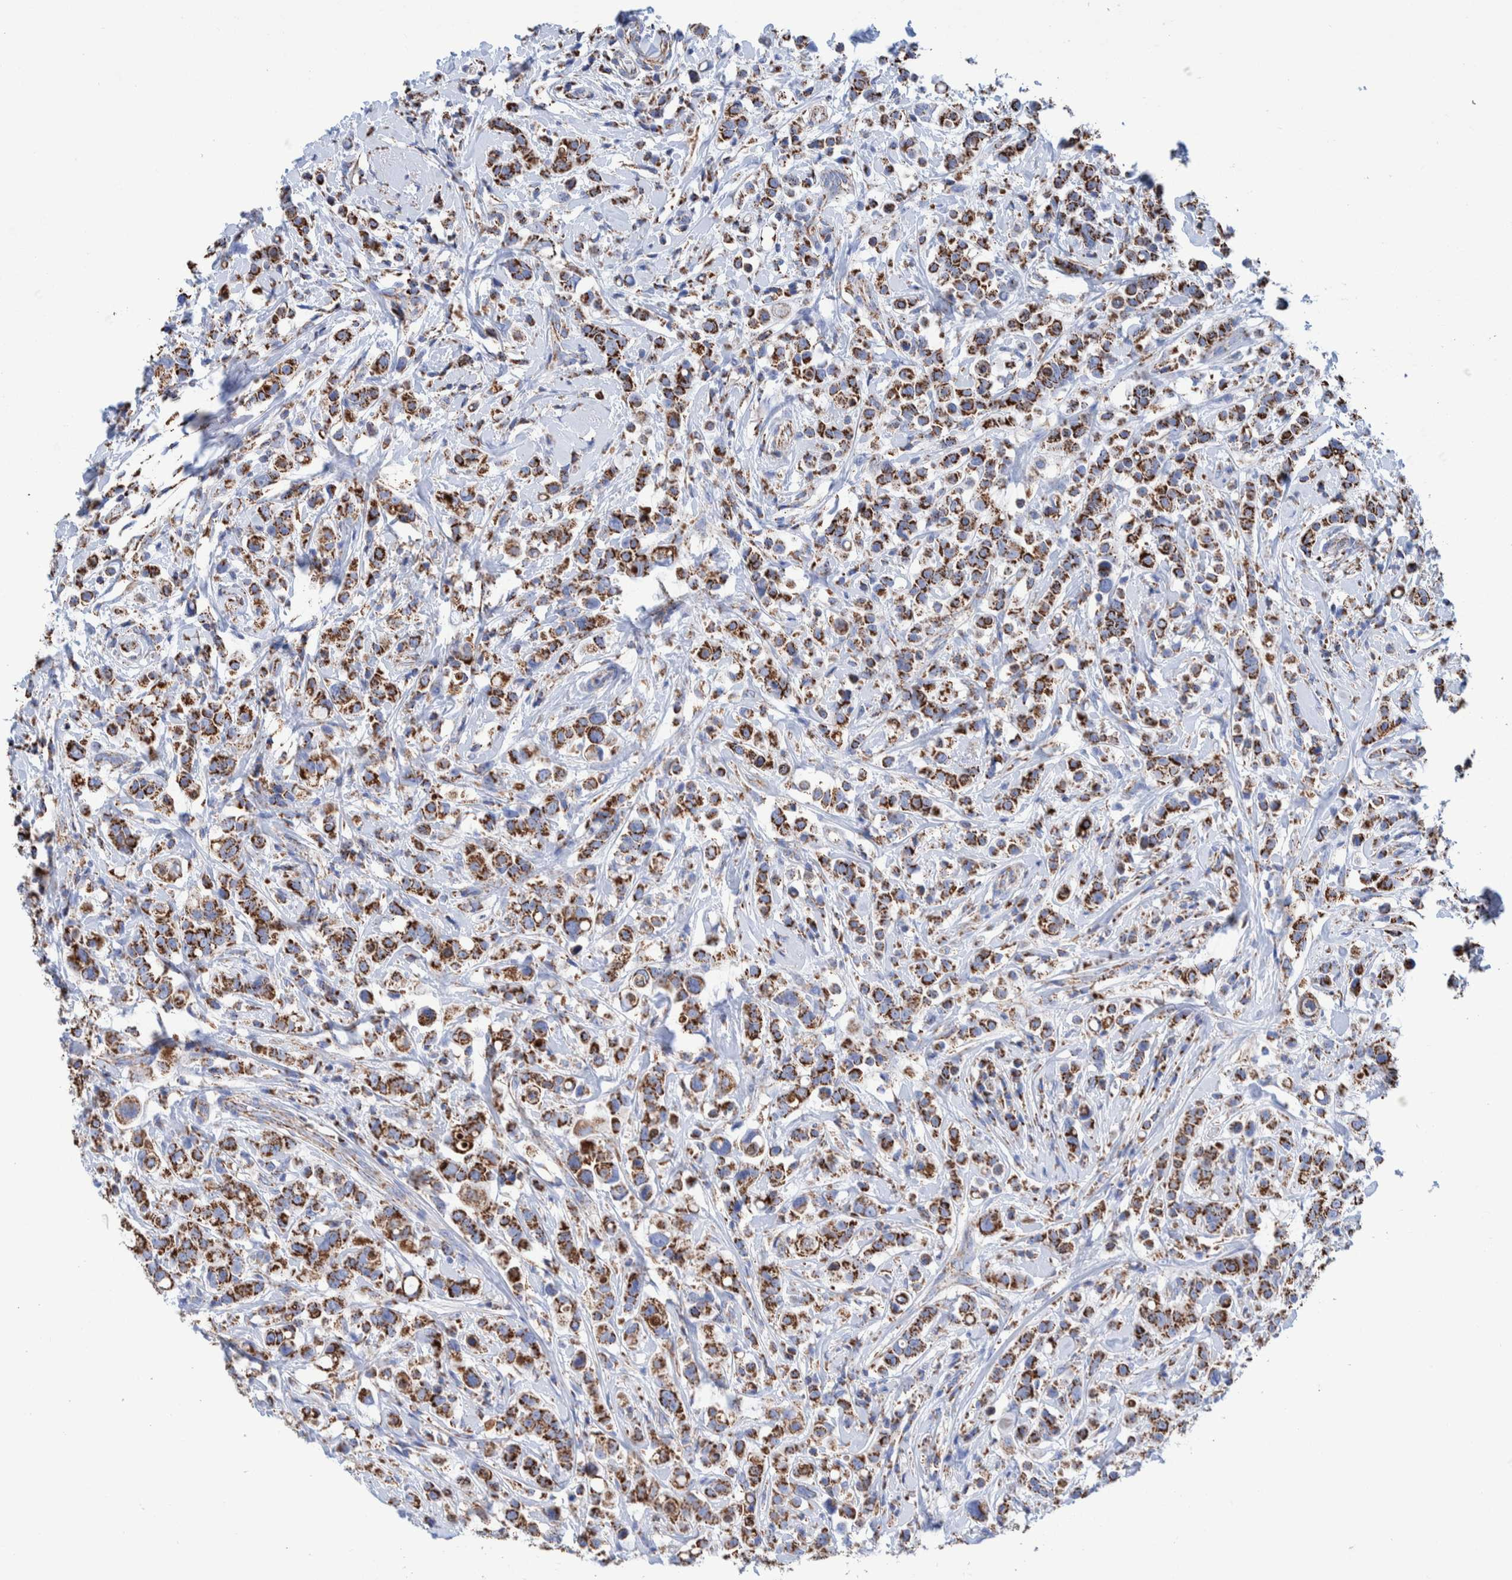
{"staining": {"intensity": "moderate", "quantity": ">75%", "location": "cytoplasmic/membranous"}, "tissue": "breast cancer", "cell_type": "Tumor cells", "image_type": "cancer", "snomed": [{"axis": "morphology", "description": "Duct carcinoma"}, {"axis": "topography", "description": "Breast"}], "caption": "Human invasive ductal carcinoma (breast) stained with a brown dye displays moderate cytoplasmic/membranous positive expression in about >75% of tumor cells.", "gene": "DECR1", "patient": {"sex": "female", "age": 27}}